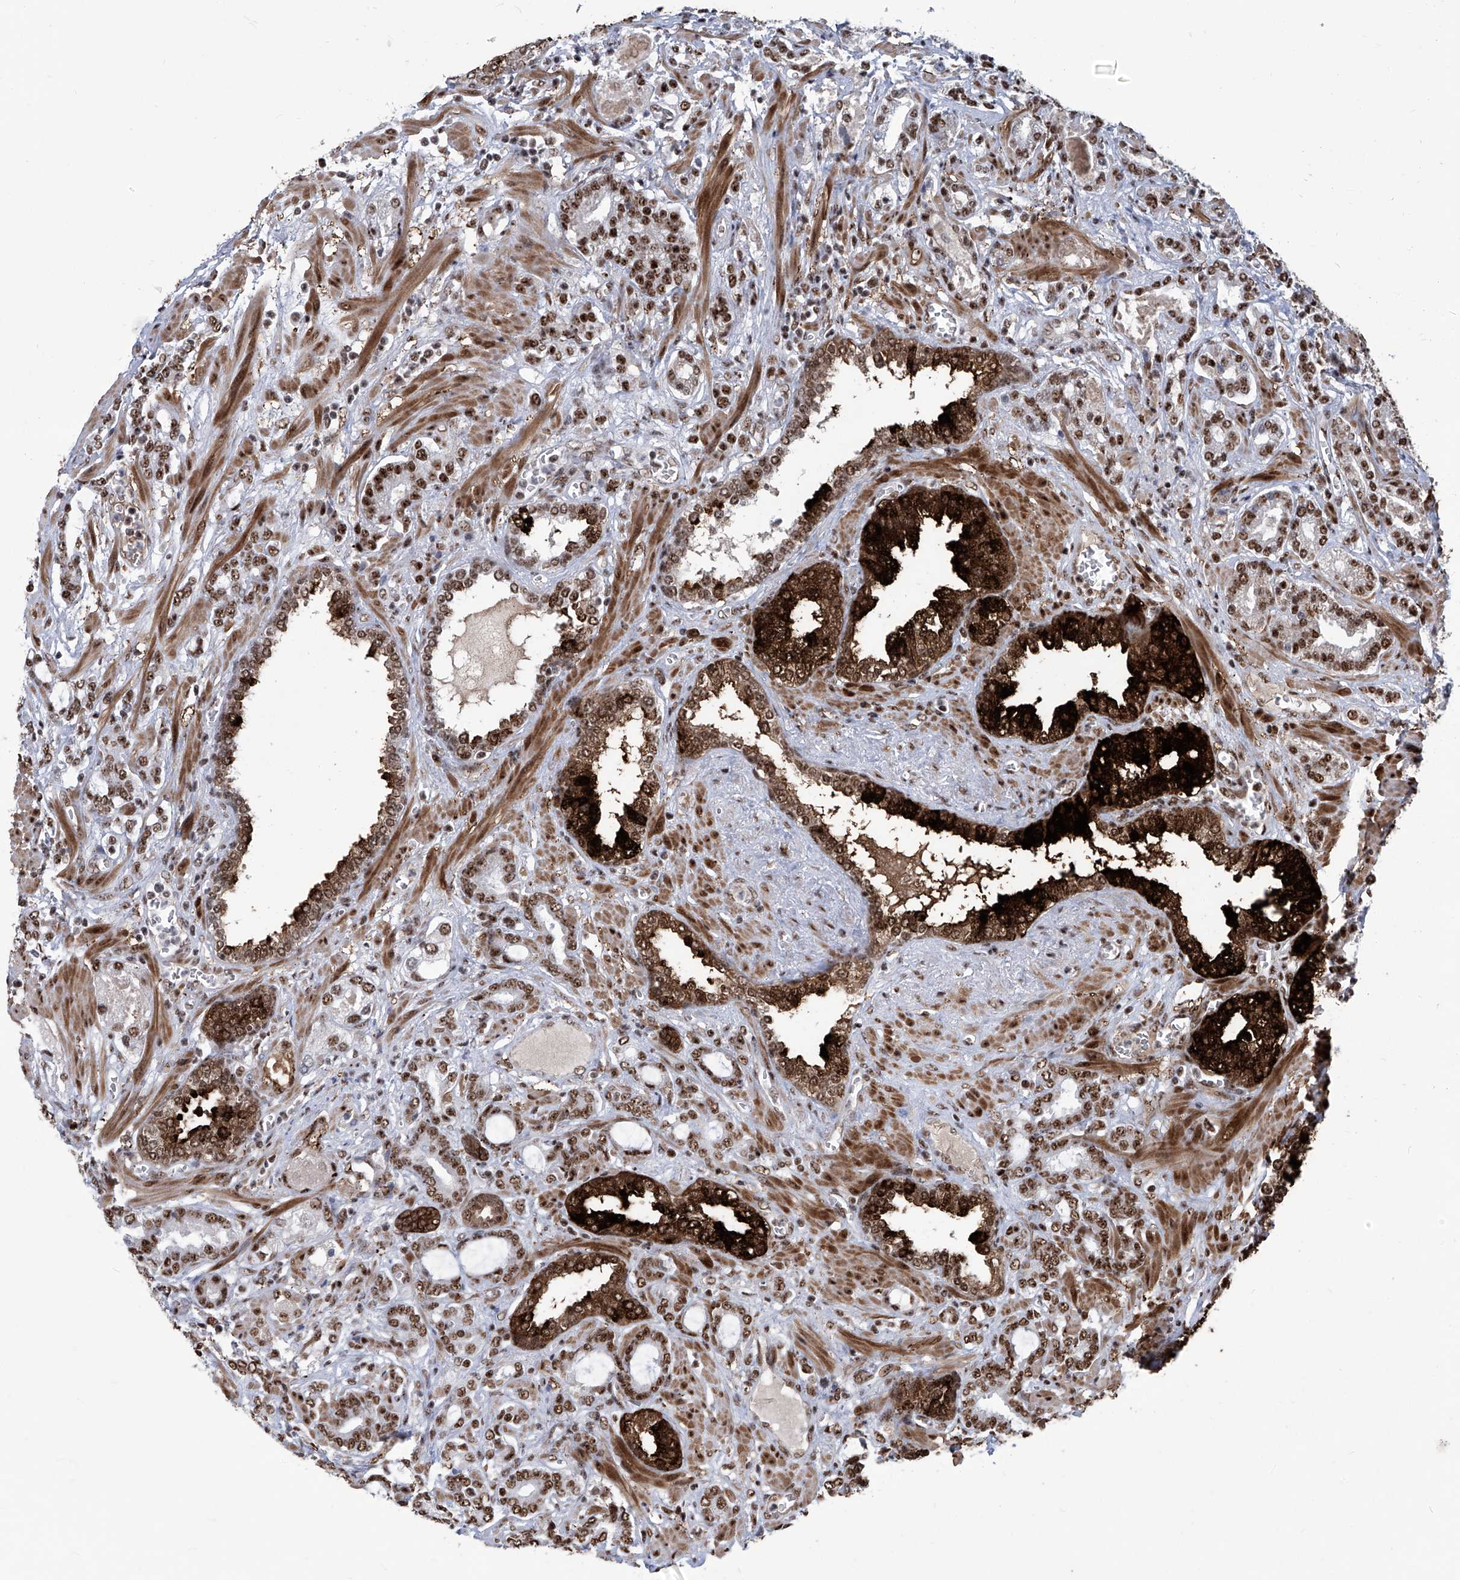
{"staining": {"intensity": "strong", "quantity": ">75%", "location": "cytoplasmic/membranous,nuclear"}, "tissue": "prostate cancer", "cell_type": "Tumor cells", "image_type": "cancer", "snomed": [{"axis": "morphology", "description": "Adenocarcinoma, High grade"}, {"axis": "topography", "description": "Prostate and seminal vesicle, NOS"}], "caption": "Prostate cancer stained for a protein reveals strong cytoplasmic/membranous and nuclear positivity in tumor cells.", "gene": "FBXL4", "patient": {"sex": "male", "age": 67}}